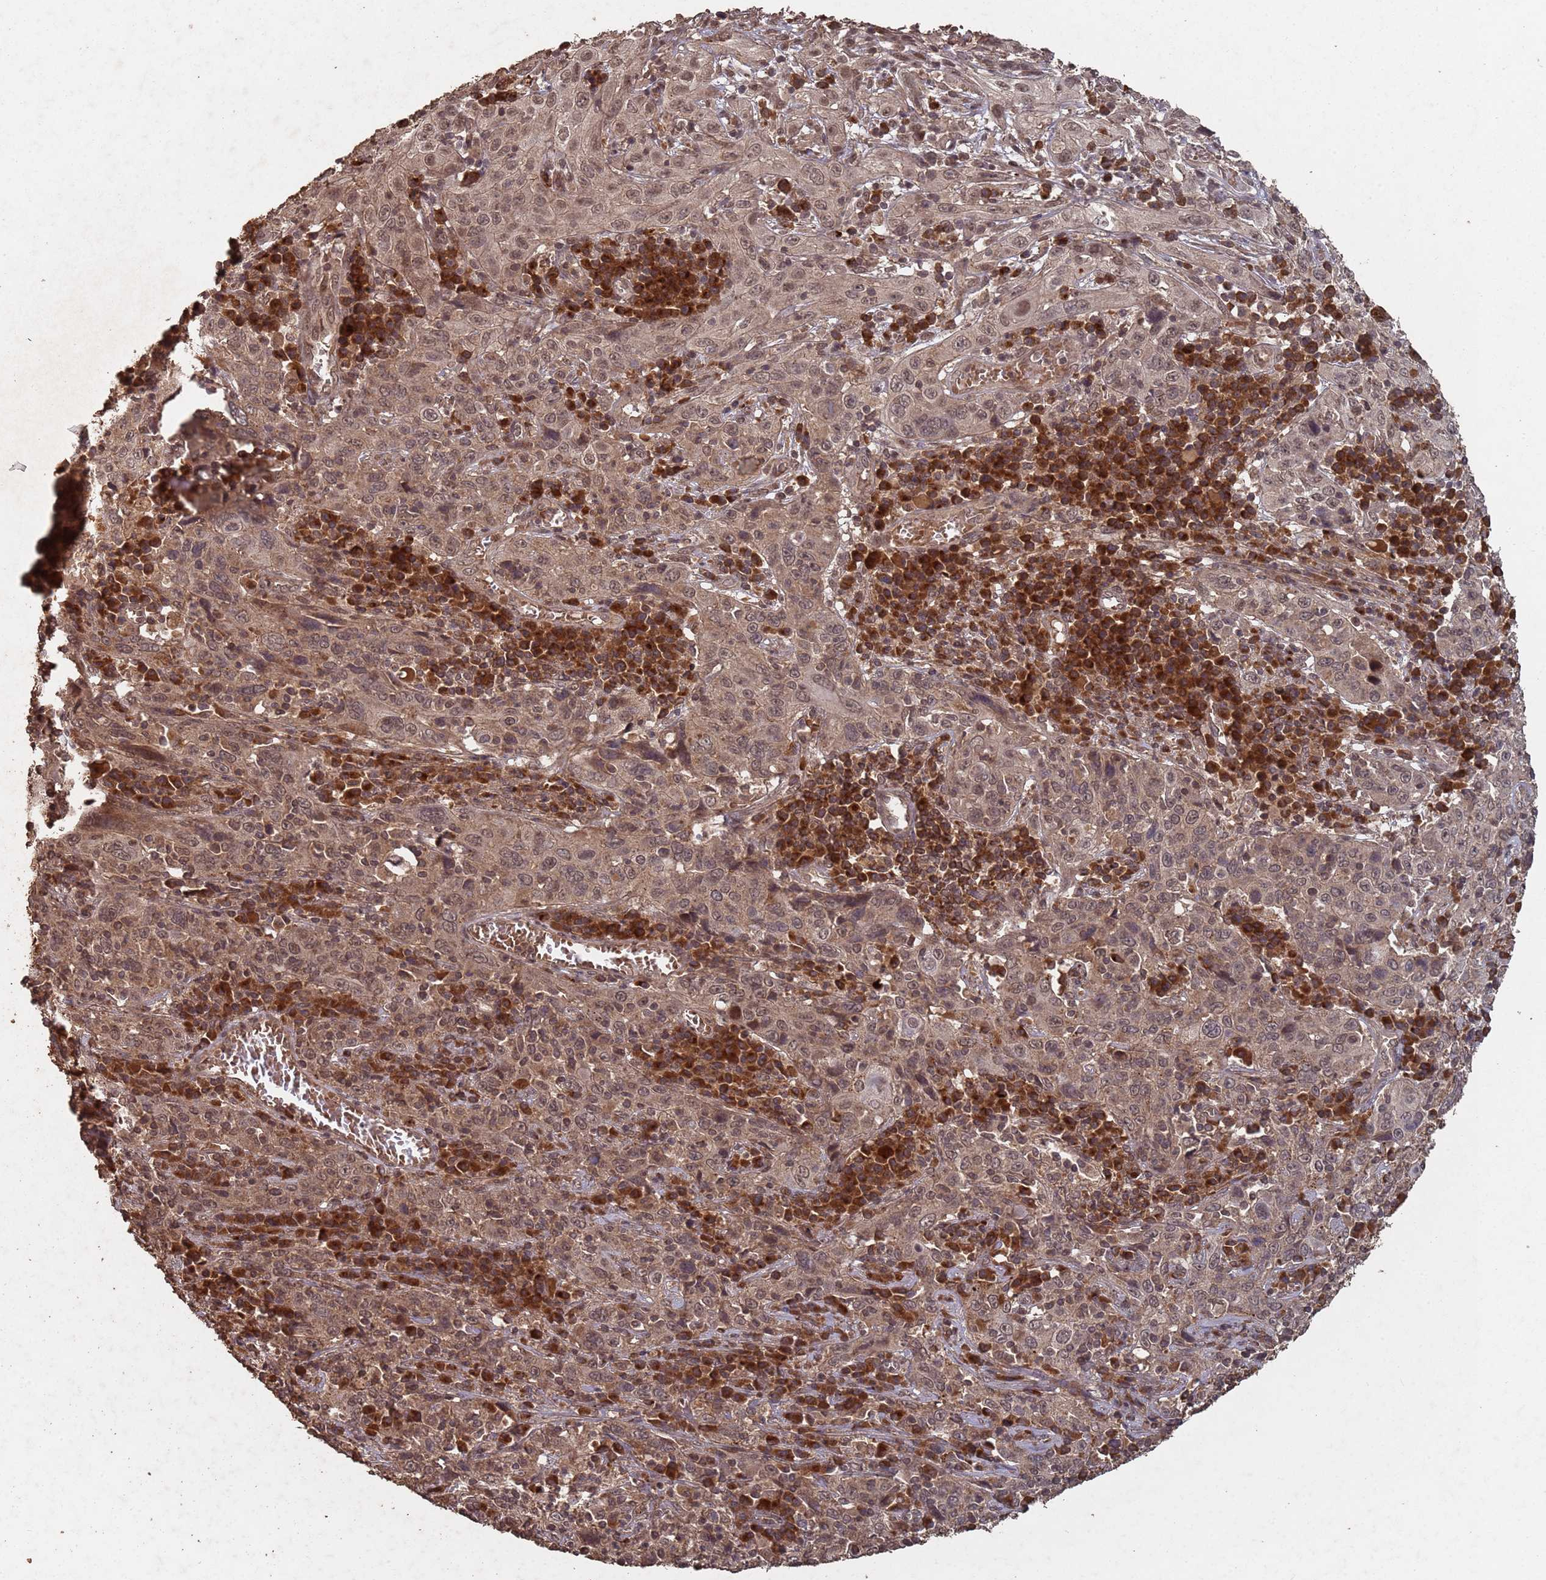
{"staining": {"intensity": "moderate", "quantity": ">75%", "location": "nuclear"}, "tissue": "cervical cancer", "cell_type": "Tumor cells", "image_type": "cancer", "snomed": [{"axis": "morphology", "description": "Squamous cell carcinoma, NOS"}, {"axis": "topography", "description": "Cervix"}], "caption": "Cervical cancer stained for a protein displays moderate nuclear positivity in tumor cells.", "gene": "FRAT1", "patient": {"sex": "female", "age": 46}}